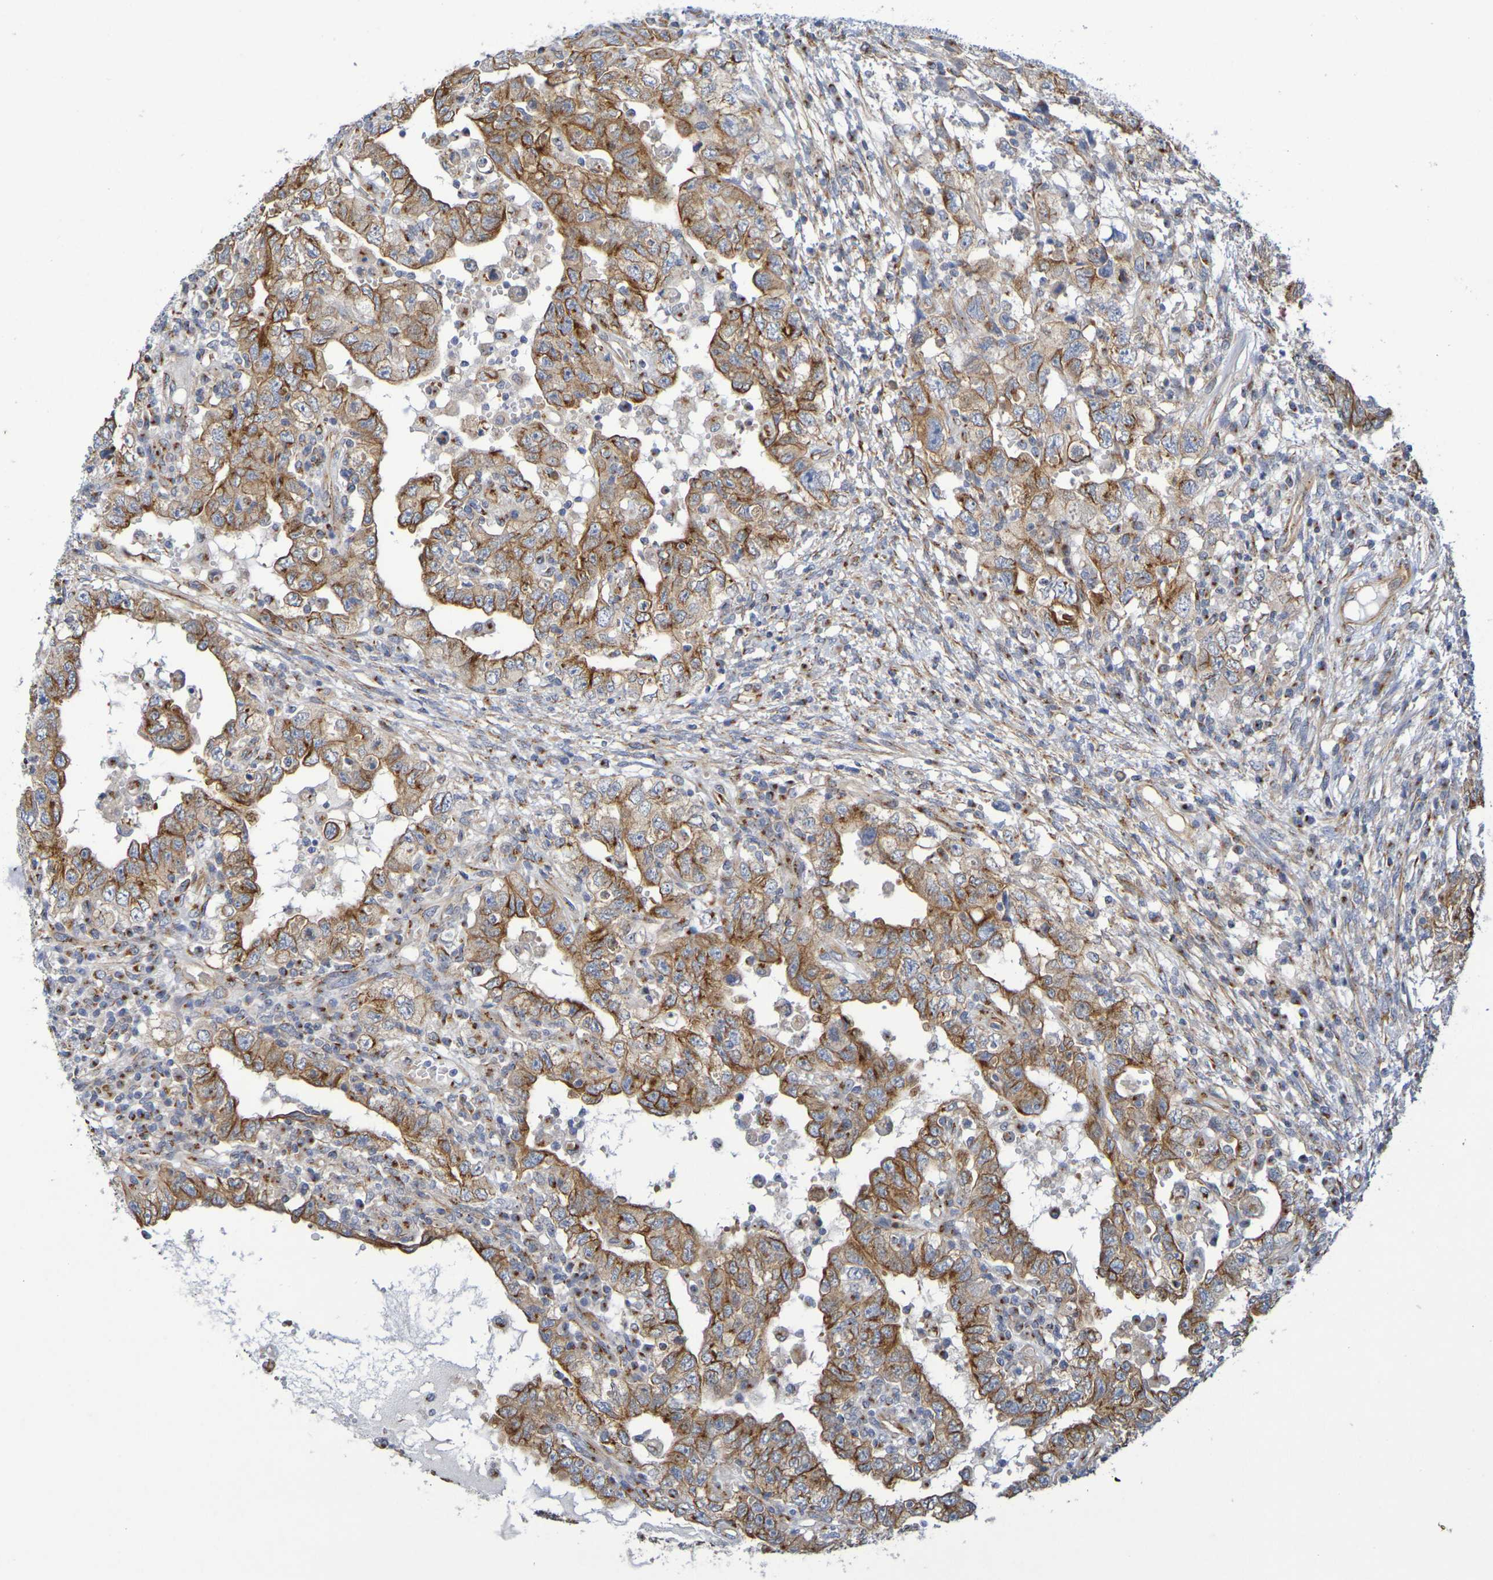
{"staining": {"intensity": "moderate", "quantity": ">75%", "location": "cytoplasmic/membranous"}, "tissue": "testis cancer", "cell_type": "Tumor cells", "image_type": "cancer", "snomed": [{"axis": "morphology", "description": "Carcinoma, Embryonal, NOS"}, {"axis": "topography", "description": "Testis"}], "caption": "This micrograph shows immunohistochemistry staining of human testis cancer, with medium moderate cytoplasmic/membranous staining in approximately >75% of tumor cells.", "gene": "DCP2", "patient": {"sex": "male", "age": 26}}